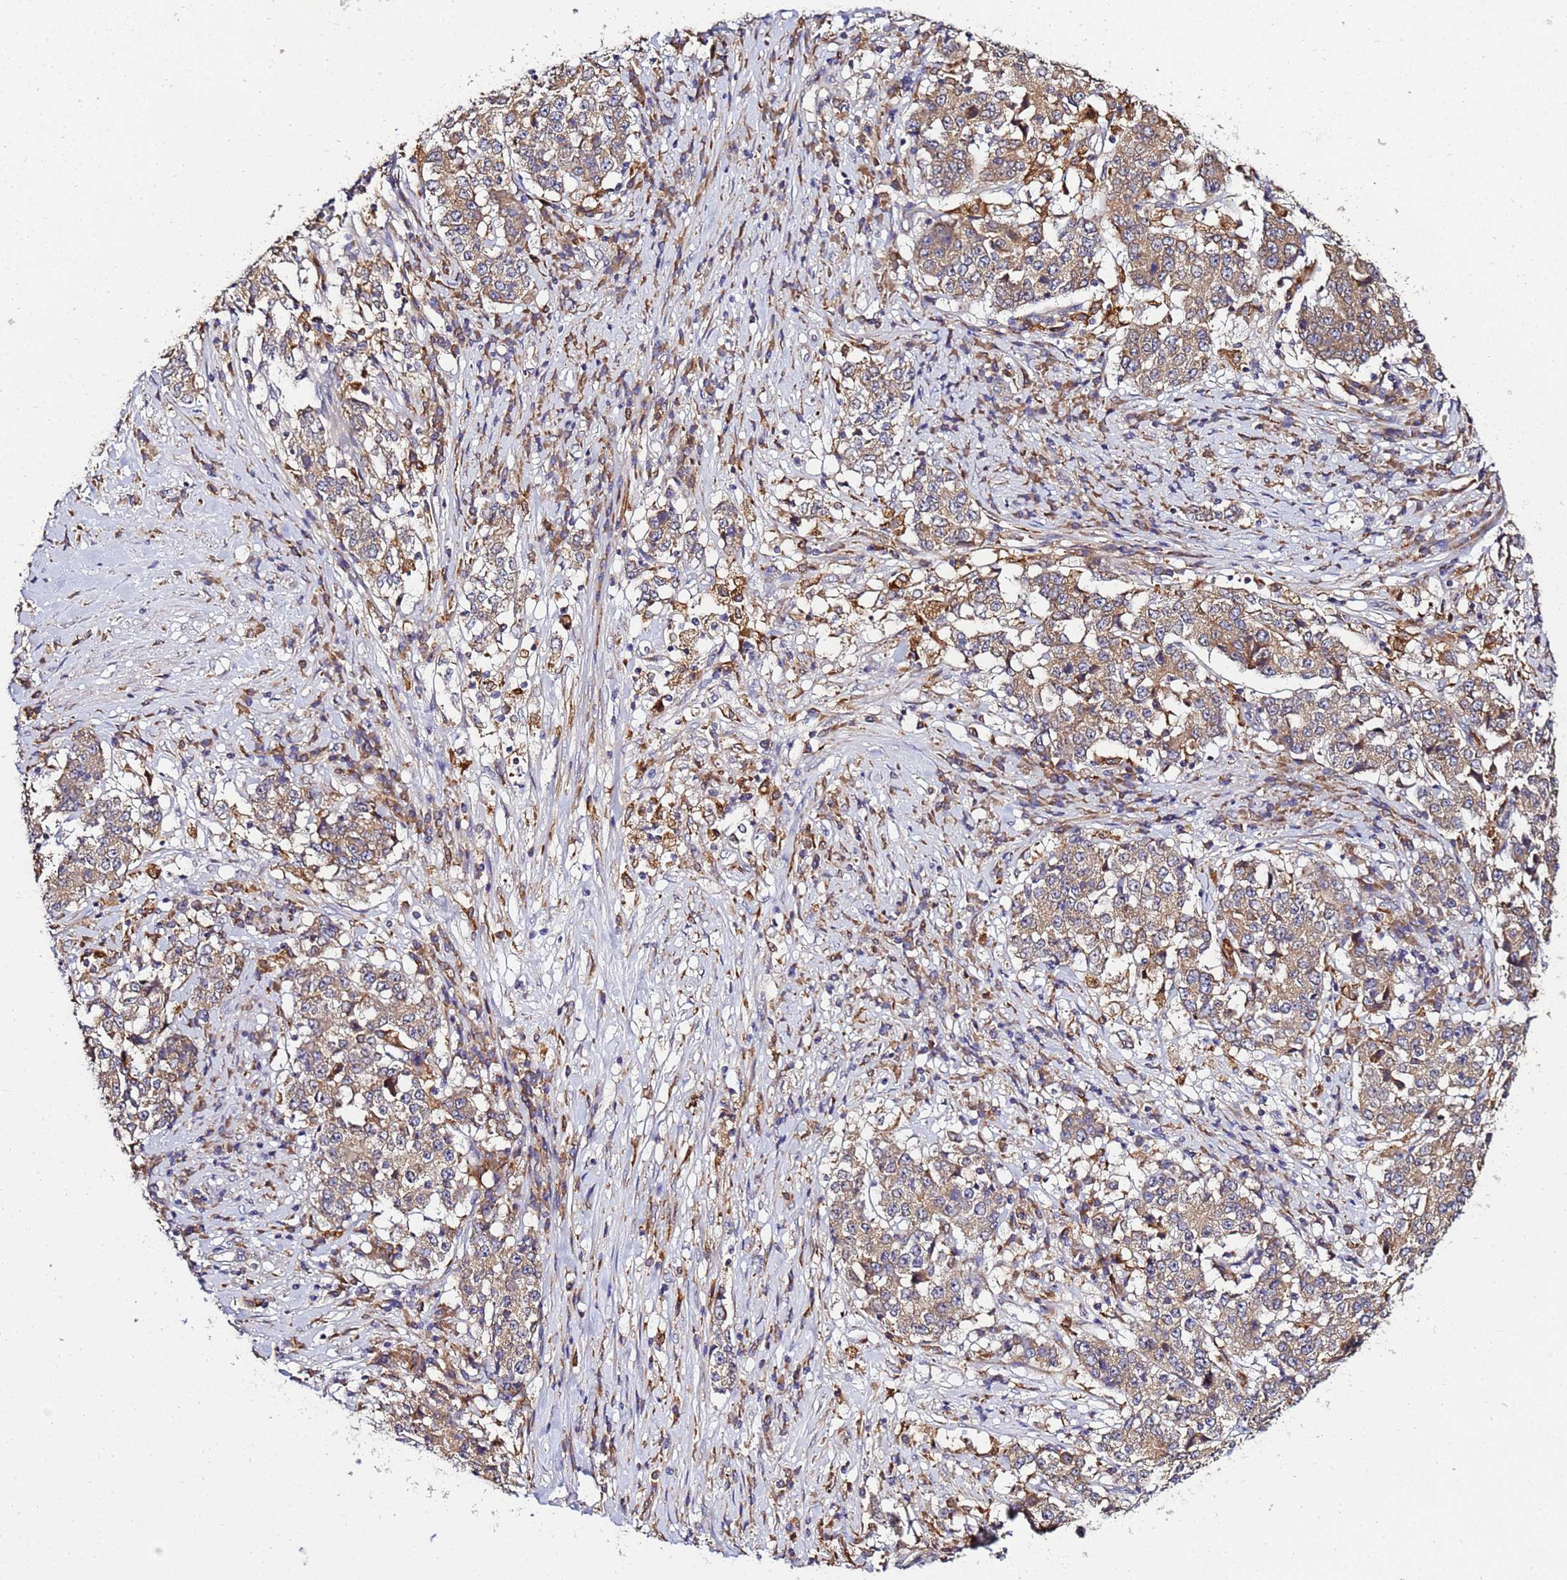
{"staining": {"intensity": "moderate", "quantity": ">75%", "location": "cytoplasmic/membranous"}, "tissue": "stomach cancer", "cell_type": "Tumor cells", "image_type": "cancer", "snomed": [{"axis": "morphology", "description": "Adenocarcinoma, NOS"}, {"axis": "topography", "description": "Stomach"}], "caption": "Tumor cells reveal medium levels of moderate cytoplasmic/membranous positivity in approximately >75% of cells in adenocarcinoma (stomach). (brown staining indicates protein expression, while blue staining denotes nuclei).", "gene": "ADPGK", "patient": {"sex": "male", "age": 59}}